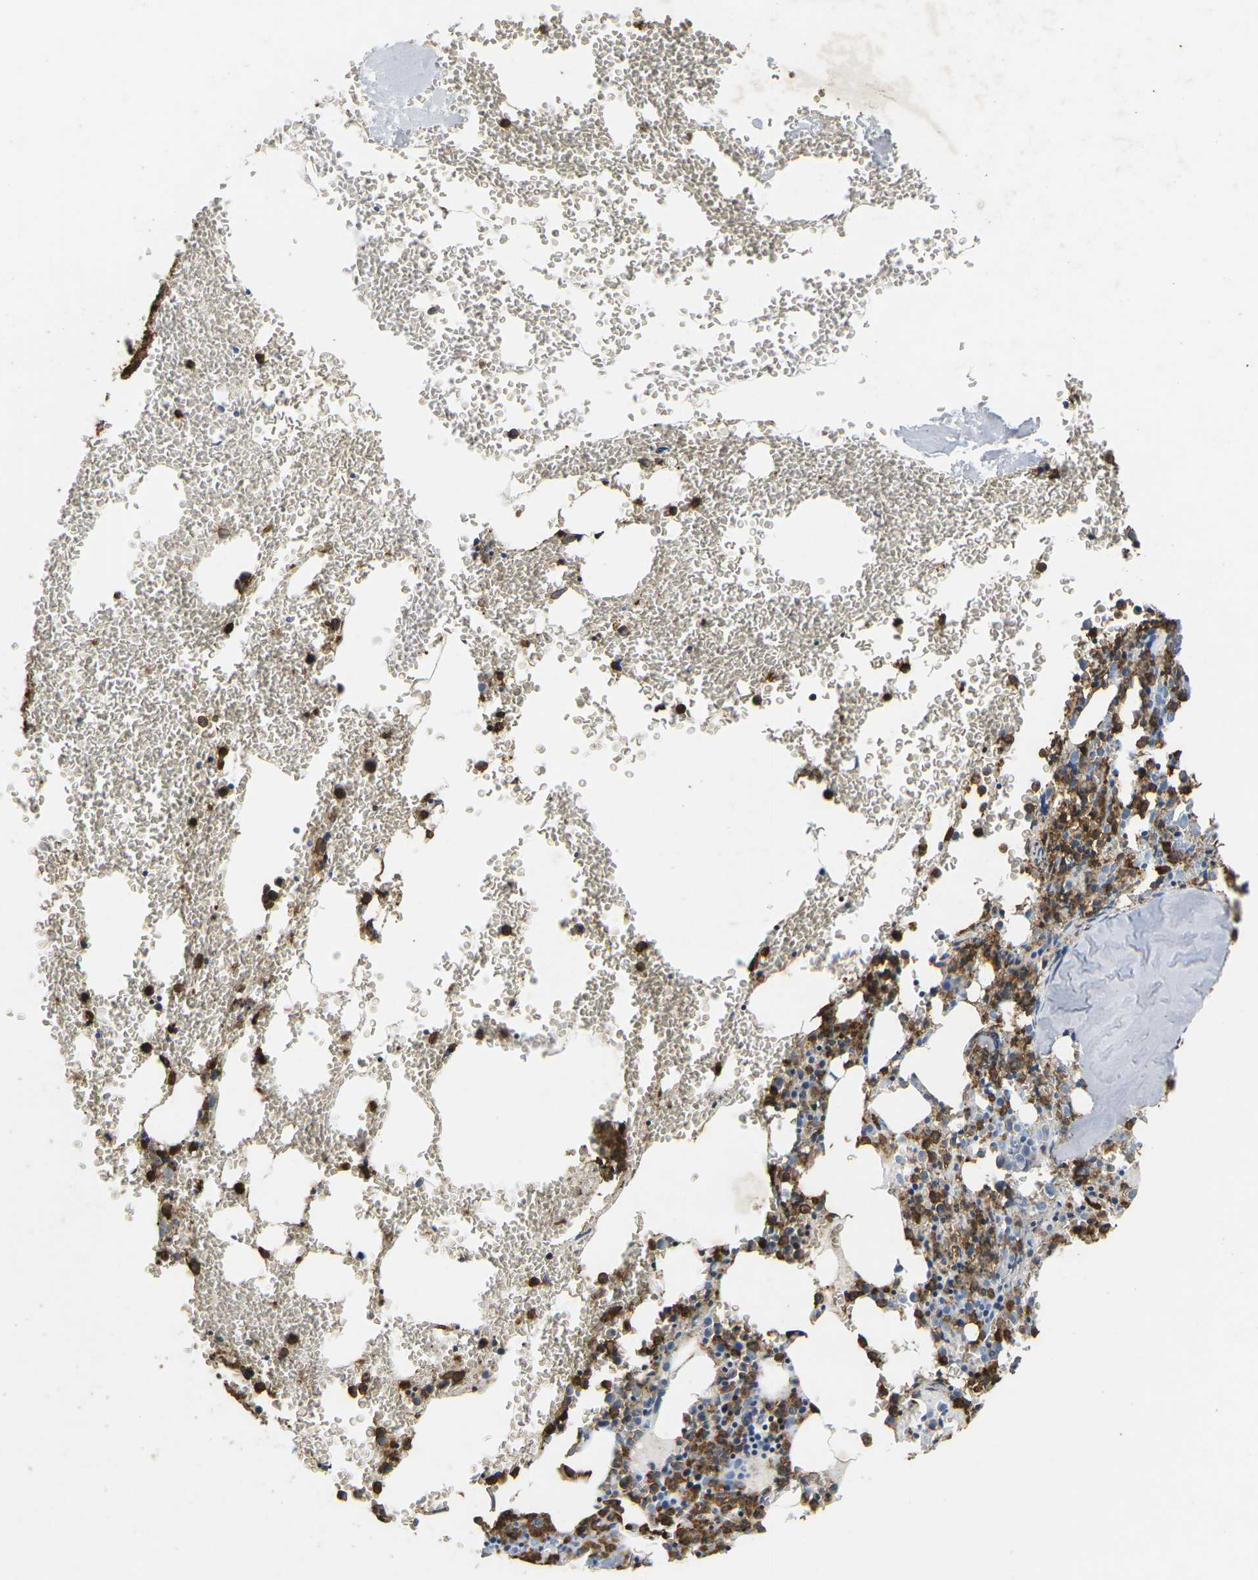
{"staining": {"intensity": "strong", "quantity": "25%-75%", "location": "cytoplasmic/membranous"}, "tissue": "bone marrow", "cell_type": "Hematopoietic cells", "image_type": "normal", "snomed": [{"axis": "morphology", "description": "Normal tissue, NOS"}, {"axis": "morphology", "description": "Inflammation, NOS"}, {"axis": "topography", "description": "Bone marrow"}], "caption": "Normal bone marrow was stained to show a protein in brown. There is high levels of strong cytoplasmic/membranous expression in approximately 25%-75% of hematopoietic cells. Ihc stains the protein of interest in brown and the nuclei are stained blue.", "gene": "ADM", "patient": {"sex": "female", "age": 56}}